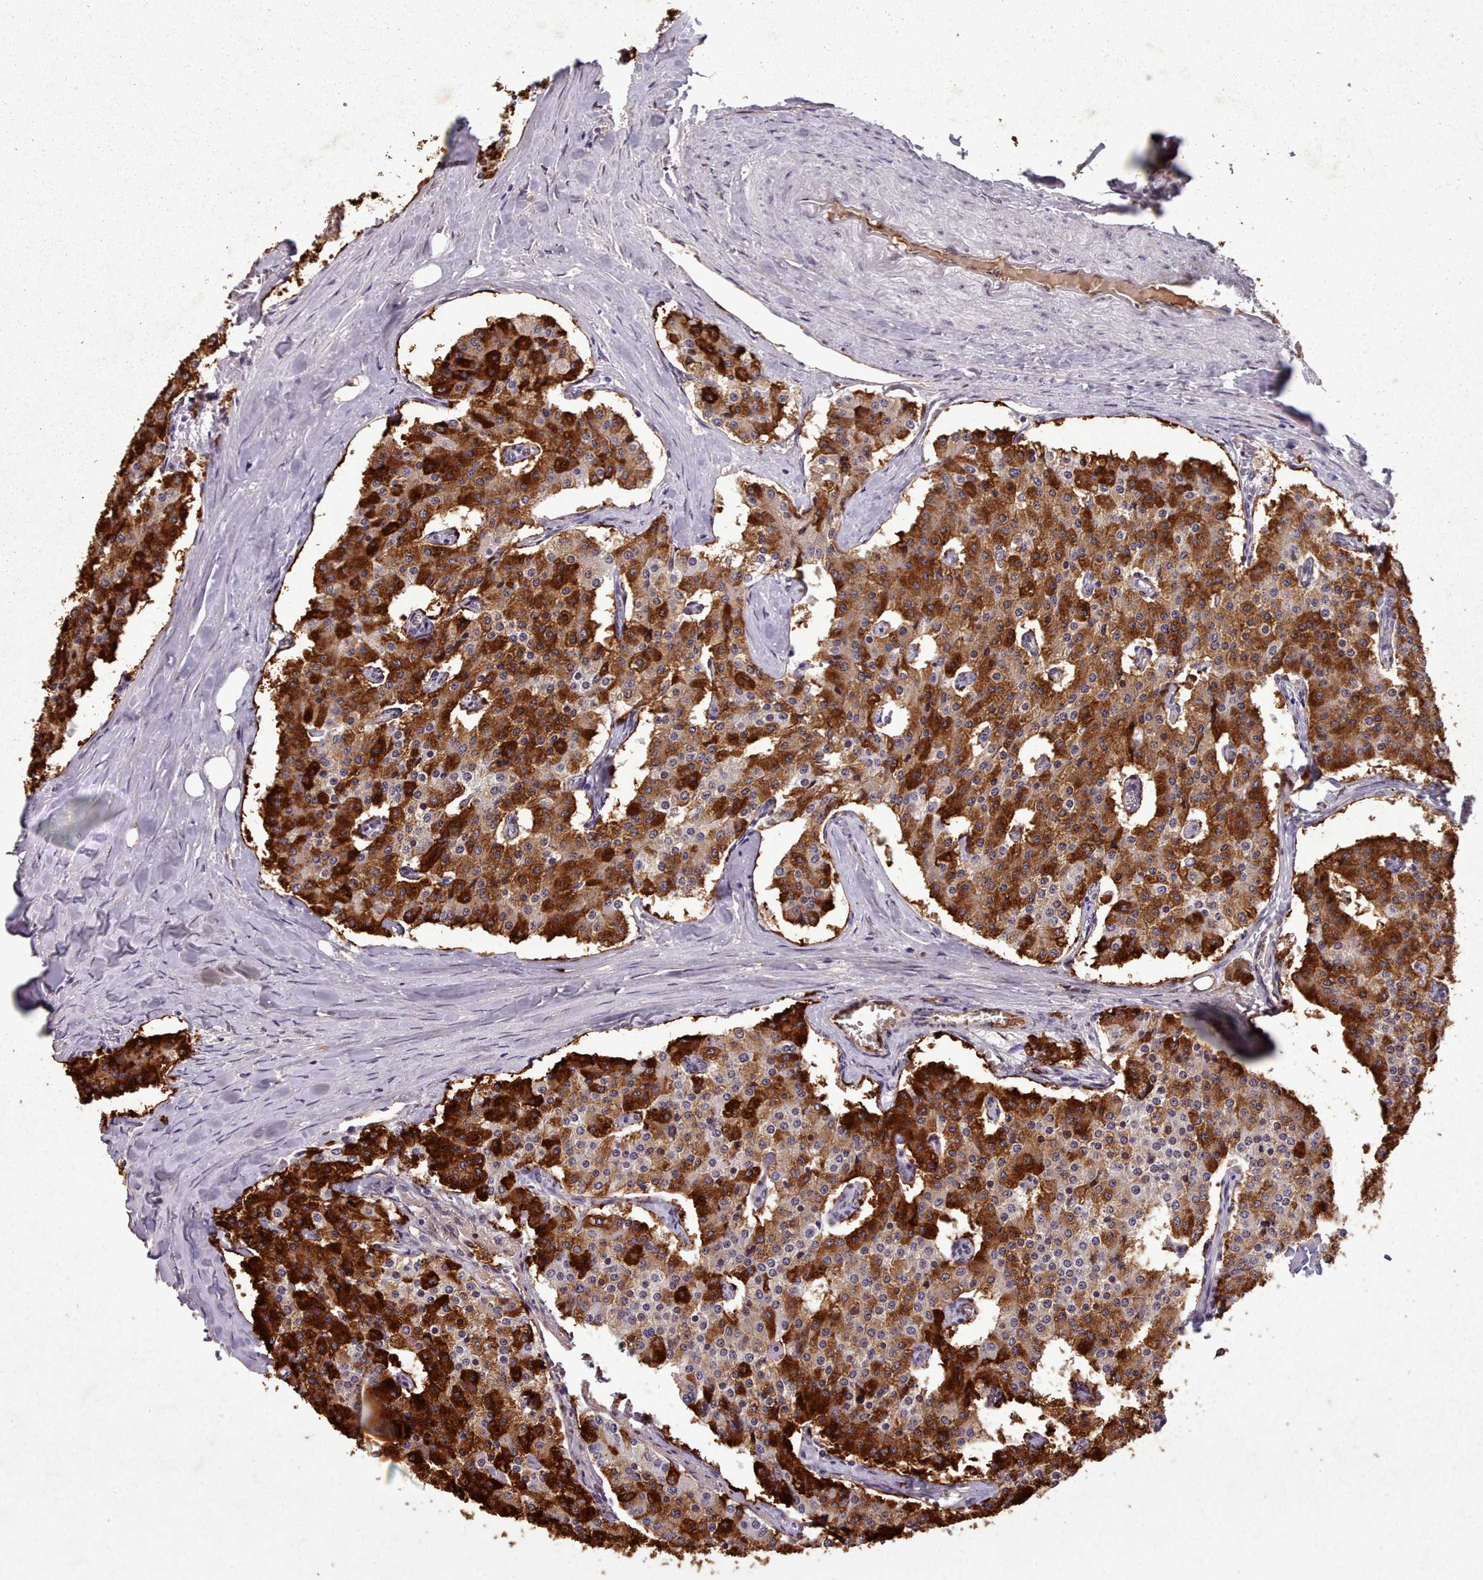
{"staining": {"intensity": "strong", "quantity": ">75%", "location": "cytoplasmic/membranous"}, "tissue": "carcinoid", "cell_type": "Tumor cells", "image_type": "cancer", "snomed": [{"axis": "morphology", "description": "Carcinoid, malignant, NOS"}, {"axis": "topography", "description": "Colon"}], "caption": "Carcinoid (malignant) stained for a protein displays strong cytoplasmic/membranous positivity in tumor cells.", "gene": "KCNT2", "patient": {"sex": "female", "age": 52}}